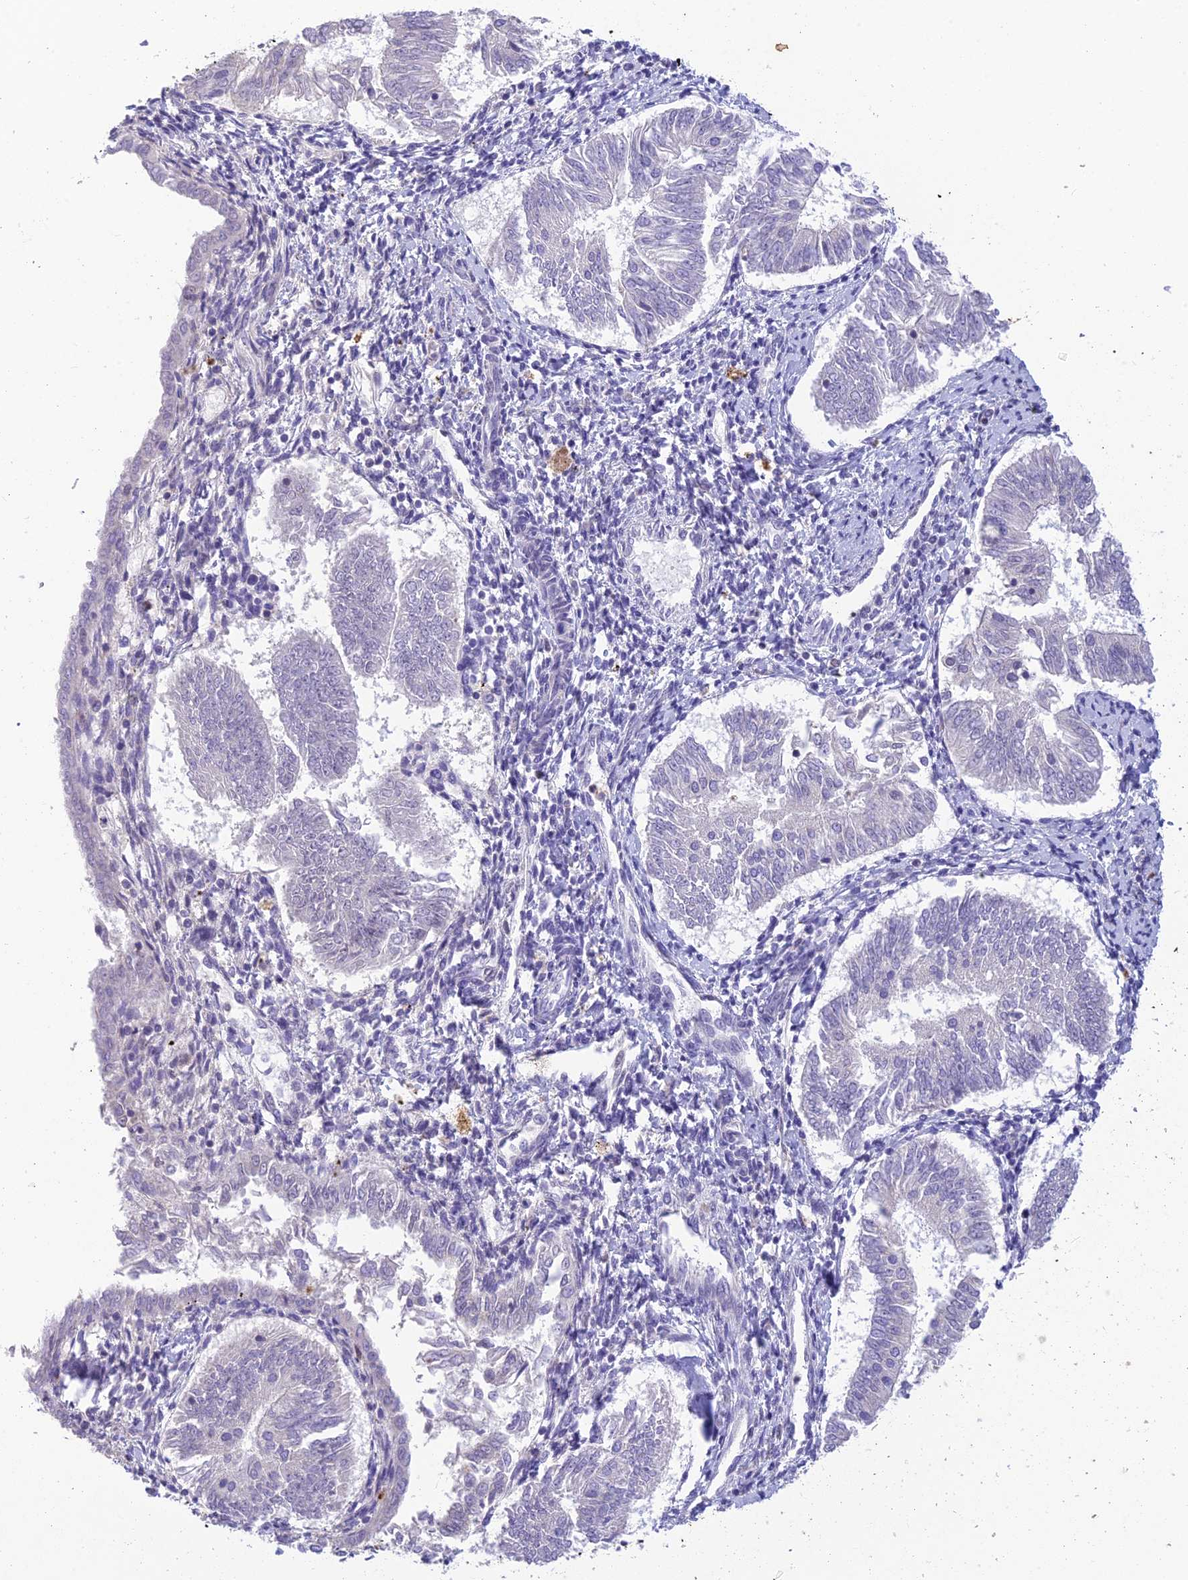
{"staining": {"intensity": "negative", "quantity": "none", "location": "none"}, "tissue": "endometrial cancer", "cell_type": "Tumor cells", "image_type": "cancer", "snomed": [{"axis": "morphology", "description": "Adenocarcinoma, NOS"}, {"axis": "topography", "description": "Endometrium"}], "caption": "Endometrial cancer (adenocarcinoma) was stained to show a protein in brown. There is no significant expression in tumor cells.", "gene": "BMT2", "patient": {"sex": "female", "age": 58}}